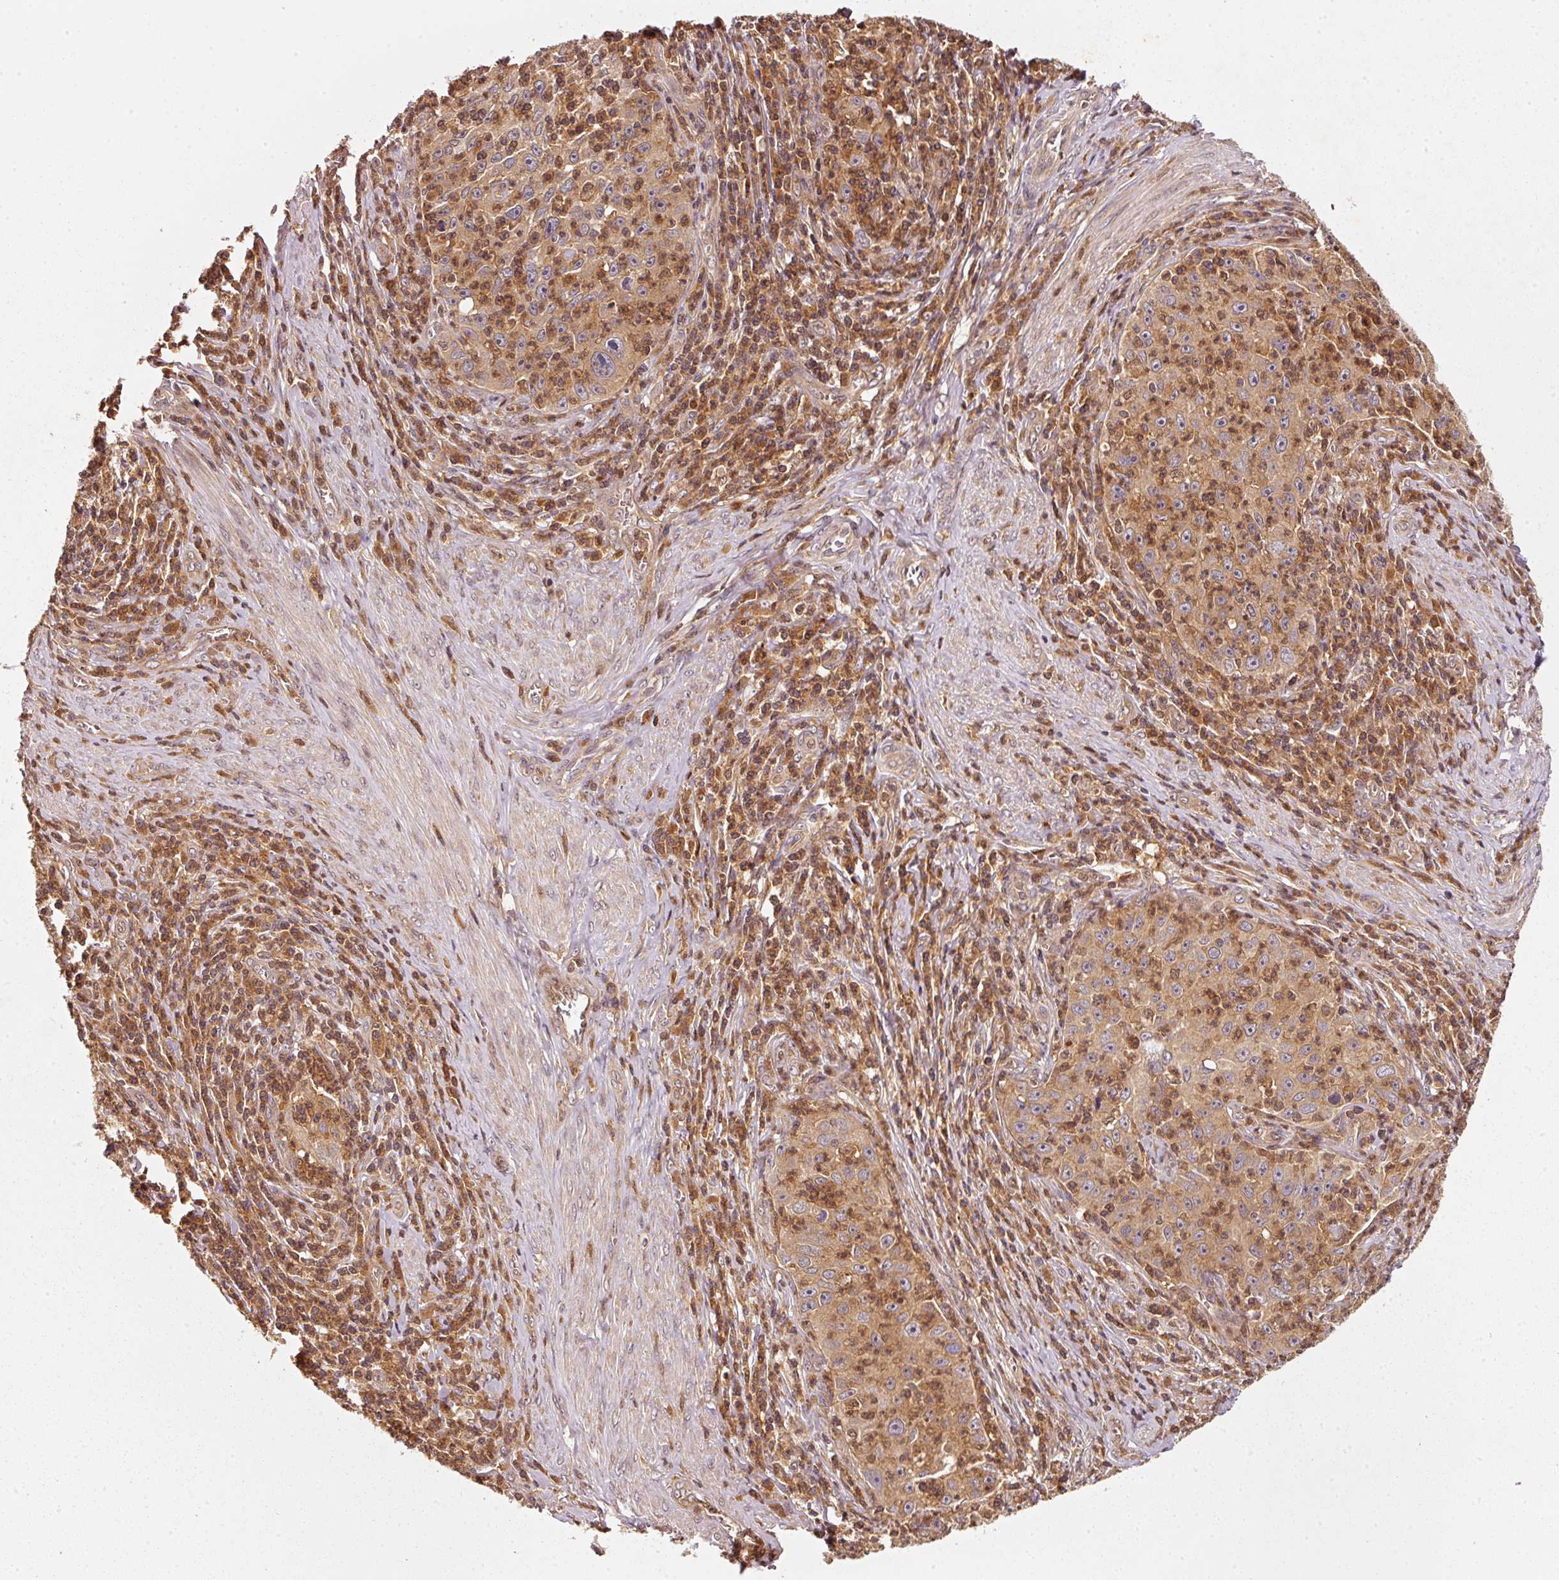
{"staining": {"intensity": "moderate", "quantity": ">75%", "location": "cytoplasmic/membranous"}, "tissue": "cervical cancer", "cell_type": "Tumor cells", "image_type": "cancer", "snomed": [{"axis": "morphology", "description": "Squamous cell carcinoma, NOS"}, {"axis": "topography", "description": "Cervix"}], "caption": "Squamous cell carcinoma (cervical) stained with immunohistochemistry (IHC) demonstrates moderate cytoplasmic/membranous staining in about >75% of tumor cells. The staining was performed using DAB (3,3'-diaminobenzidine) to visualize the protein expression in brown, while the nuclei were stained in blue with hematoxylin (Magnification: 20x).", "gene": "RRAS2", "patient": {"sex": "female", "age": 30}}